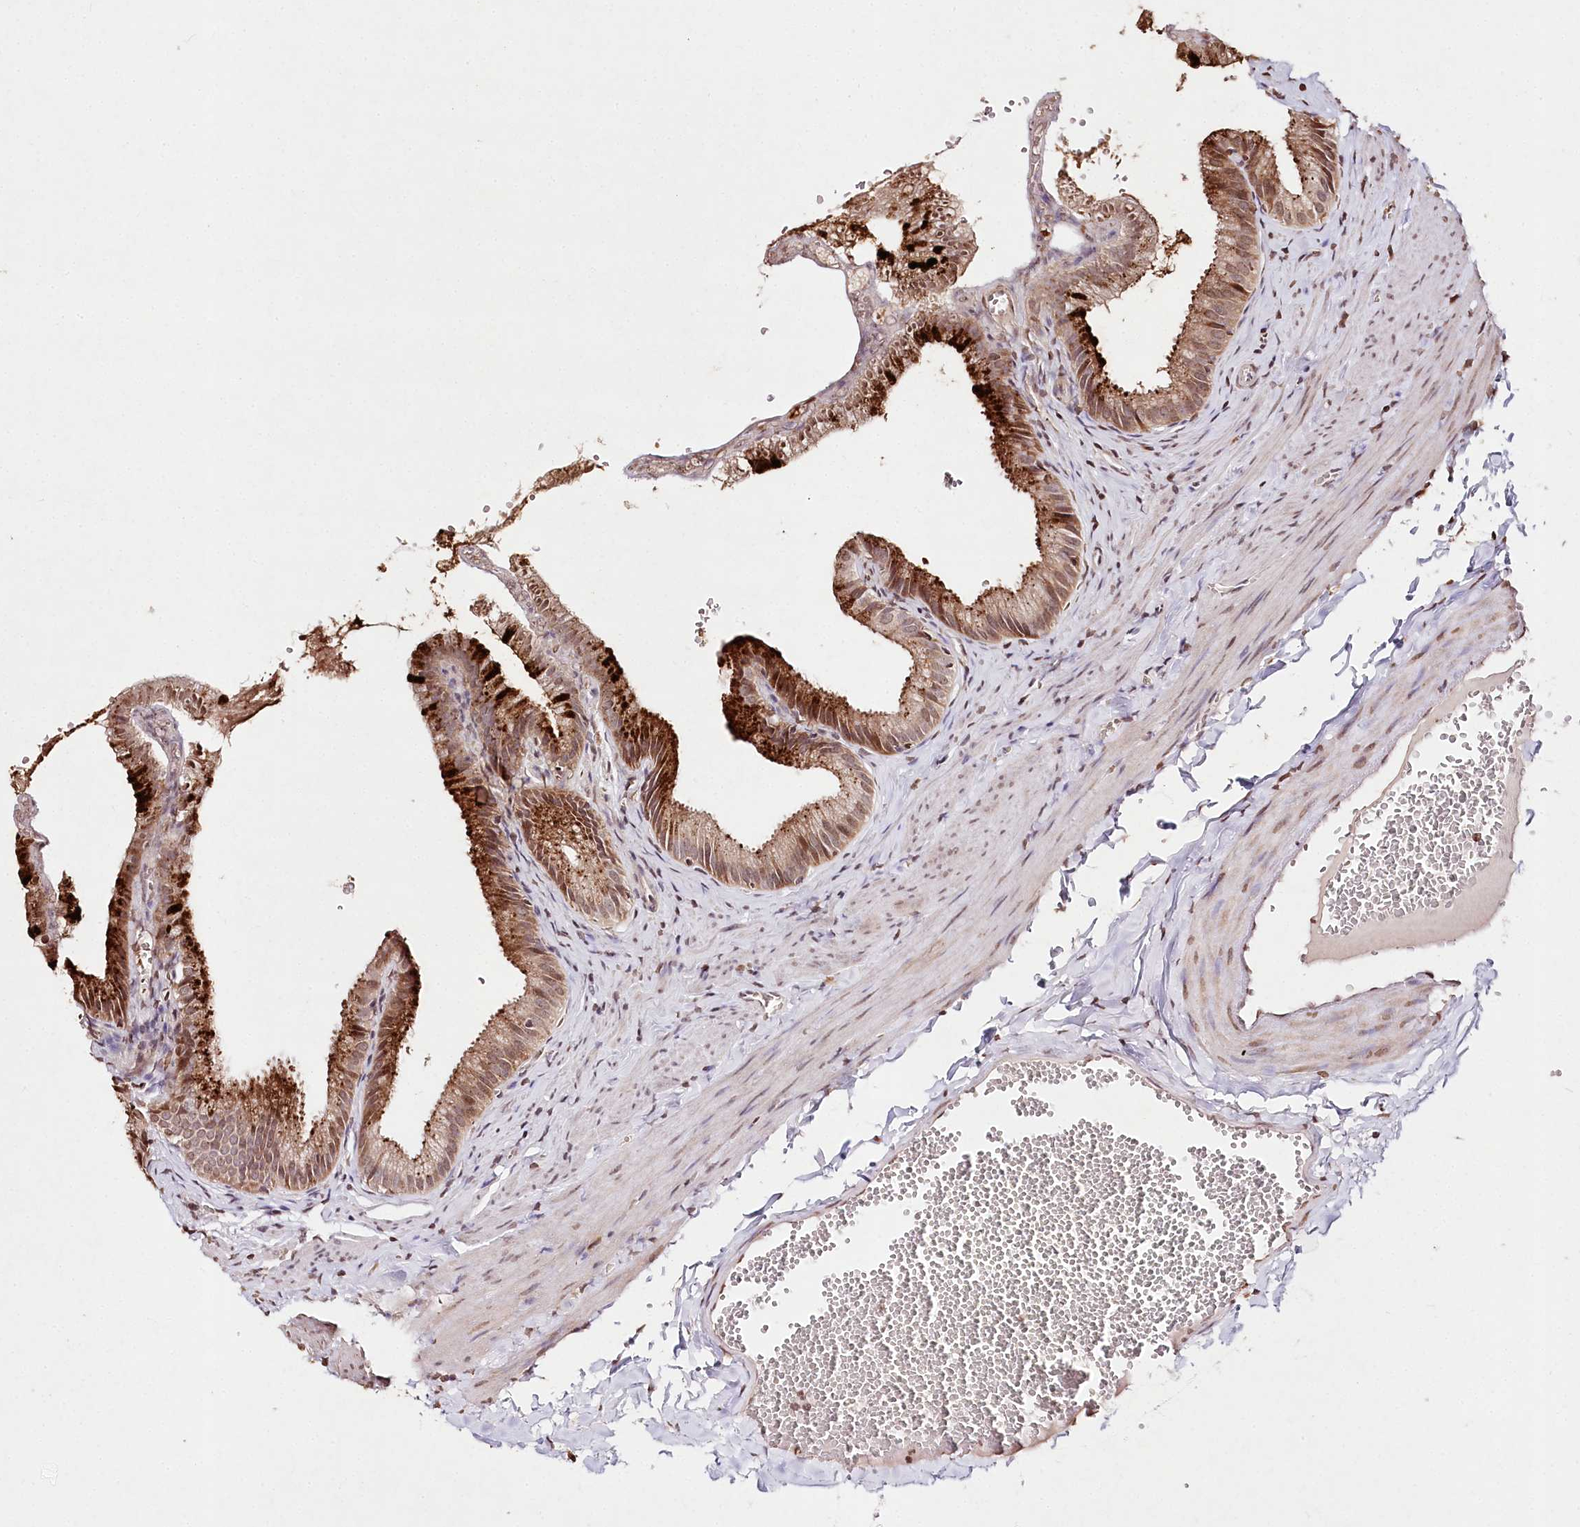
{"staining": {"intensity": "strong", "quantity": ">75%", "location": "cytoplasmic/membranous"}, "tissue": "gallbladder", "cell_type": "Glandular cells", "image_type": "normal", "snomed": [{"axis": "morphology", "description": "Normal tissue, NOS"}, {"axis": "topography", "description": "Gallbladder"}], "caption": "Immunohistochemical staining of benign gallbladder exhibits high levels of strong cytoplasmic/membranous staining in about >75% of glandular cells.", "gene": "DMXL1", "patient": {"sex": "male", "age": 38}}